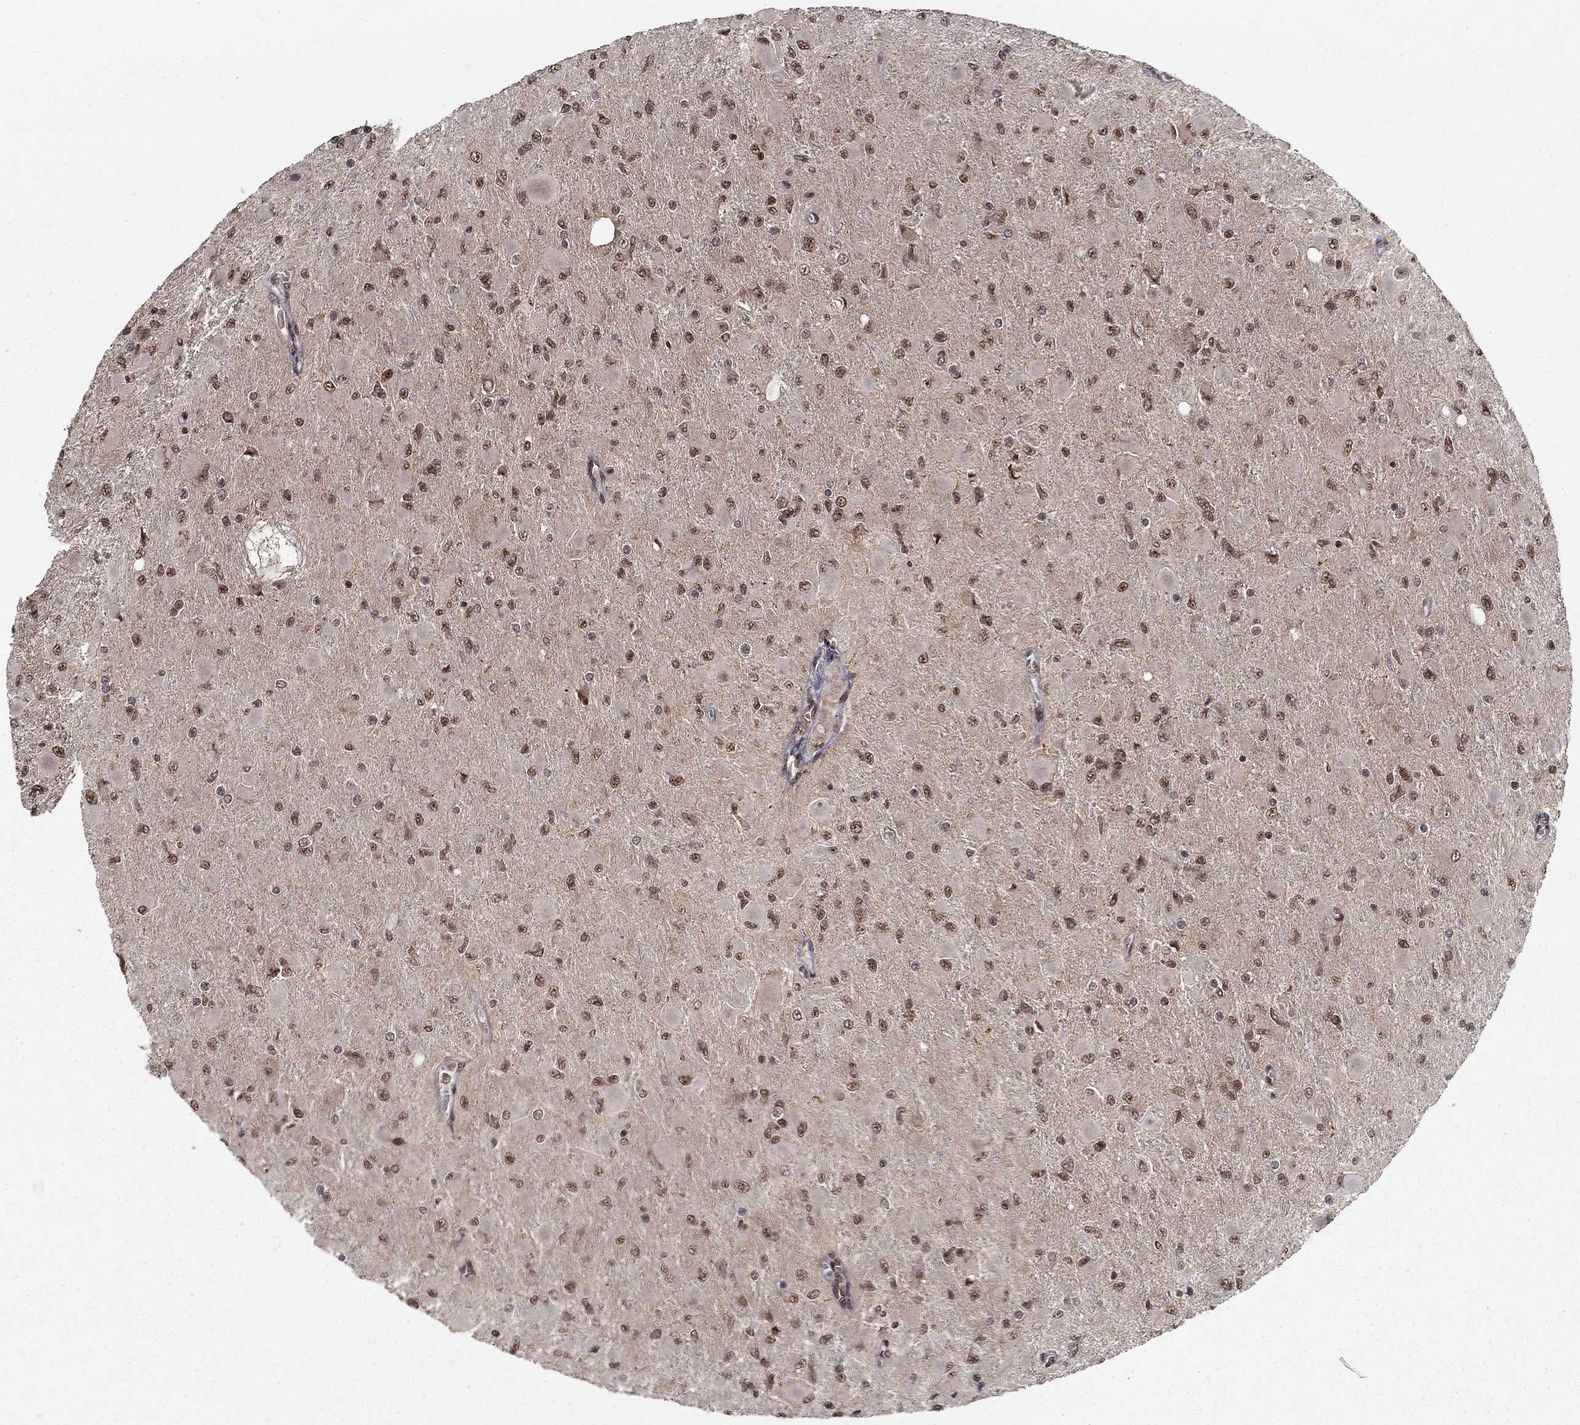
{"staining": {"intensity": "moderate", "quantity": ">75%", "location": "nuclear"}, "tissue": "glioma", "cell_type": "Tumor cells", "image_type": "cancer", "snomed": [{"axis": "morphology", "description": "Glioma, malignant, High grade"}, {"axis": "topography", "description": "Cerebral cortex"}], "caption": "Tumor cells display medium levels of moderate nuclear expression in about >75% of cells in human malignant high-grade glioma.", "gene": "CDCA7L", "patient": {"sex": "female", "age": 36}}